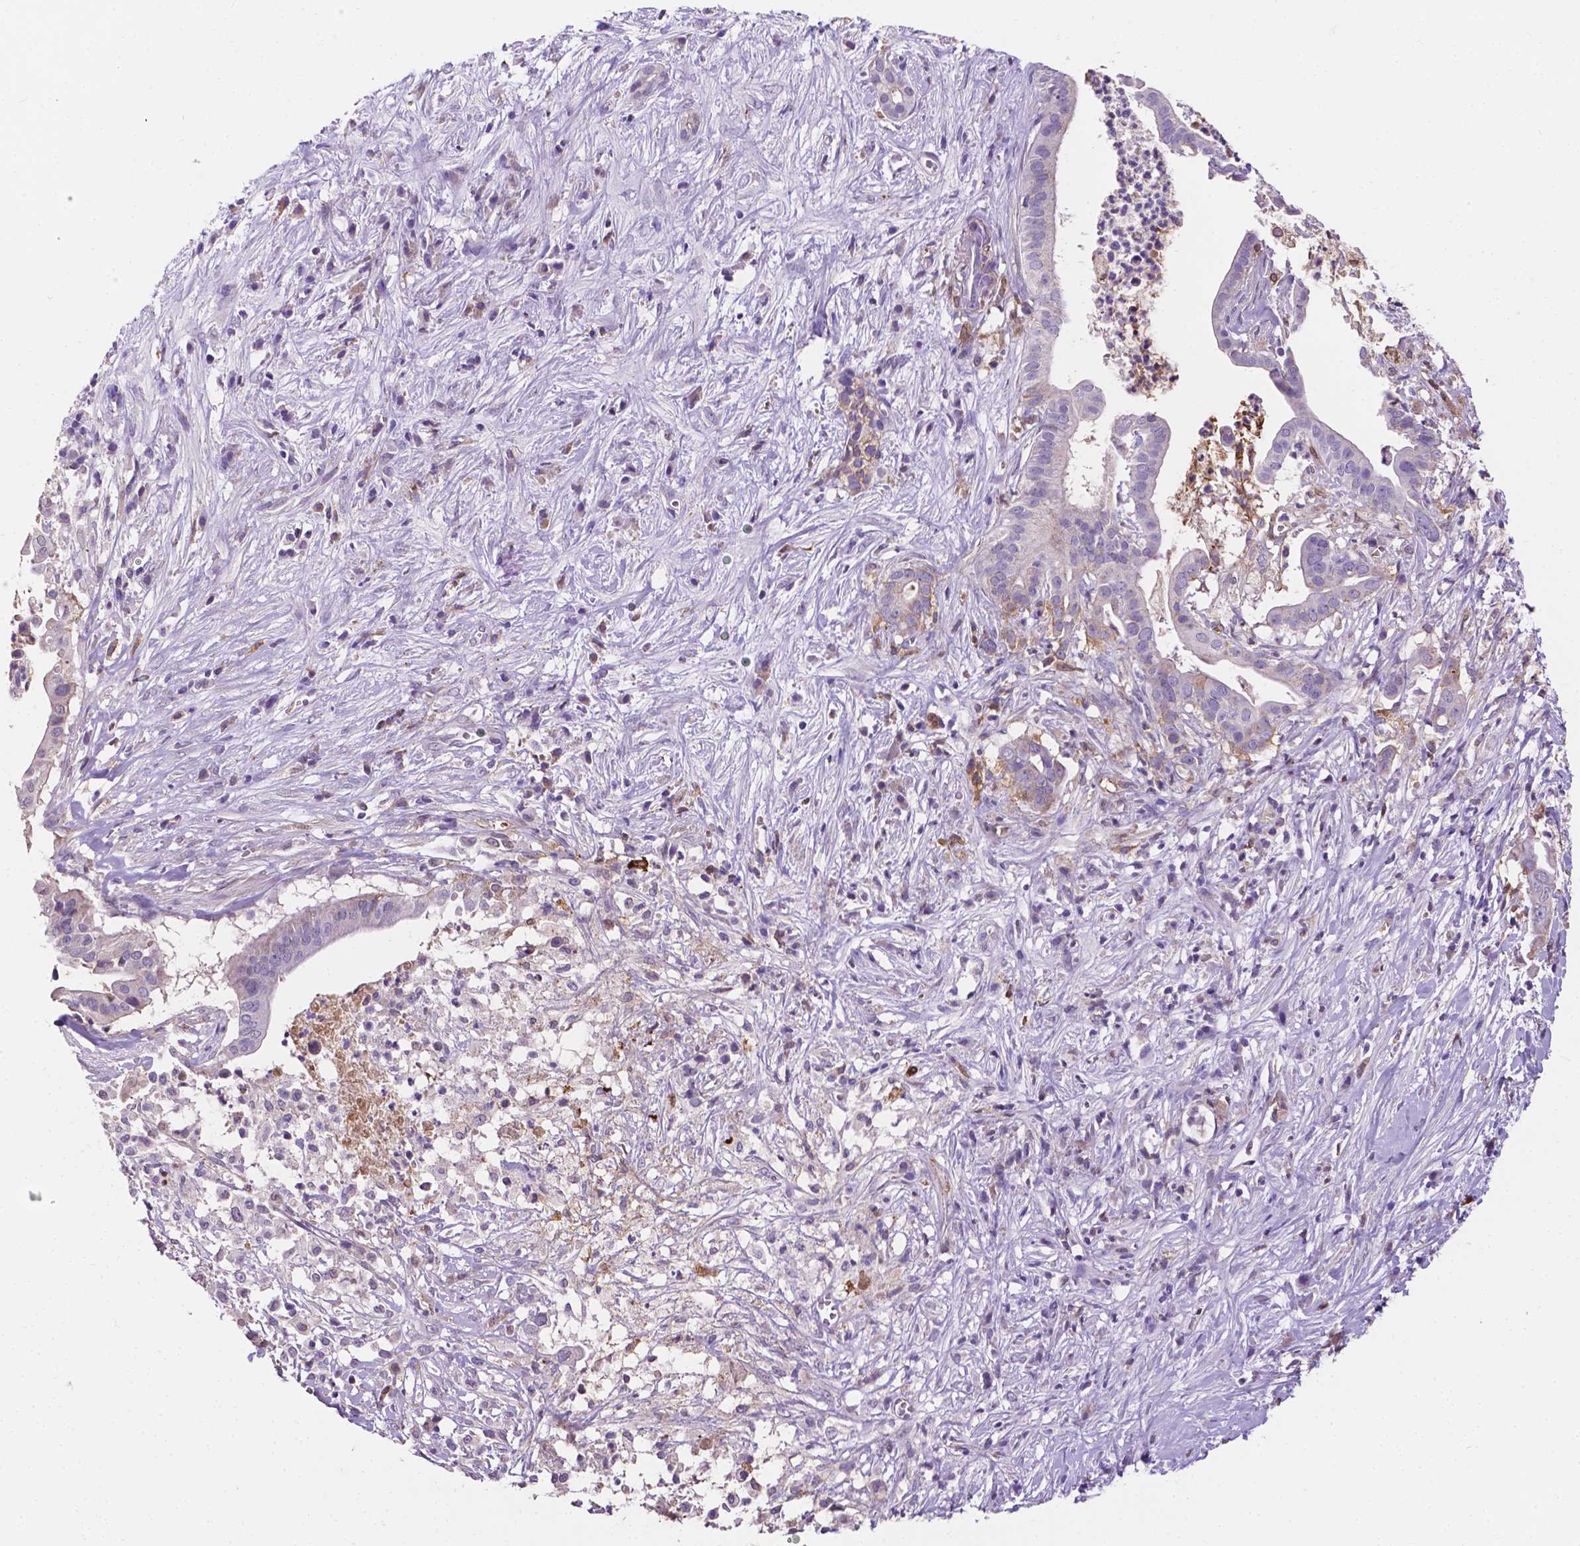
{"staining": {"intensity": "weak", "quantity": "<25%", "location": "cytoplasmic/membranous"}, "tissue": "pancreatic cancer", "cell_type": "Tumor cells", "image_type": "cancer", "snomed": [{"axis": "morphology", "description": "Adenocarcinoma, NOS"}, {"axis": "topography", "description": "Pancreas"}], "caption": "Immunohistochemistry of pancreatic cancer shows no staining in tumor cells. (Stains: DAB (3,3'-diaminobenzidine) IHC with hematoxylin counter stain, Microscopy: brightfield microscopy at high magnification).", "gene": "APOE", "patient": {"sex": "male", "age": 61}}